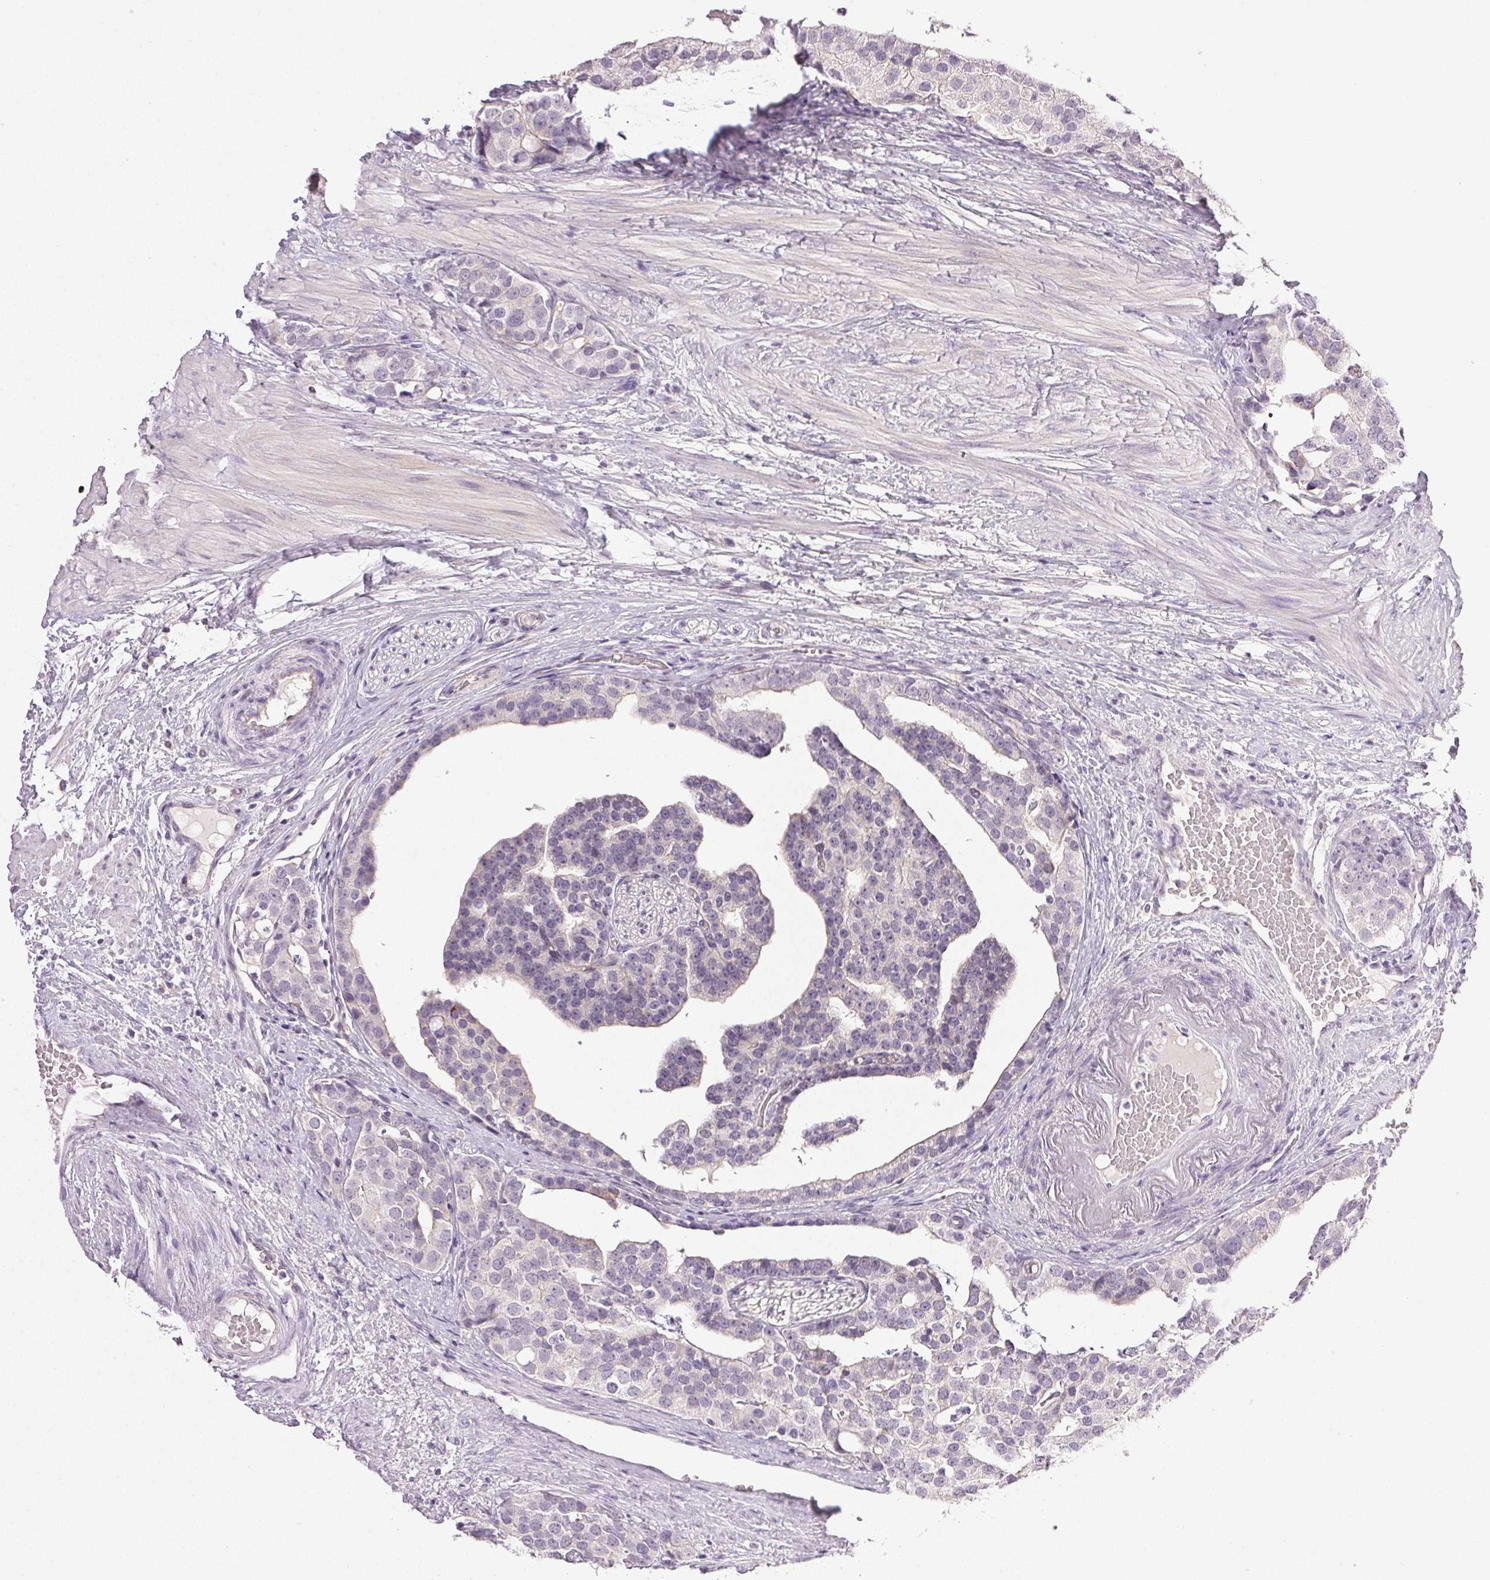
{"staining": {"intensity": "negative", "quantity": "none", "location": "none"}, "tissue": "prostate cancer", "cell_type": "Tumor cells", "image_type": "cancer", "snomed": [{"axis": "morphology", "description": "Adenocarcinoma, High grade"}, {"axis": "topography", "description": "Prostate"}], "caption": "A high-resolution histopathology image shows IHC staining of adenocarcinoma (high-grade) (prostate), which reveals no significant expression in tumor cells. The staining is performed using DAB brown chromogen with nuclei counter-stained in using hematoxylin.", "gene": "PLCB1", "patient": {"sex": "male", "age": 71}}